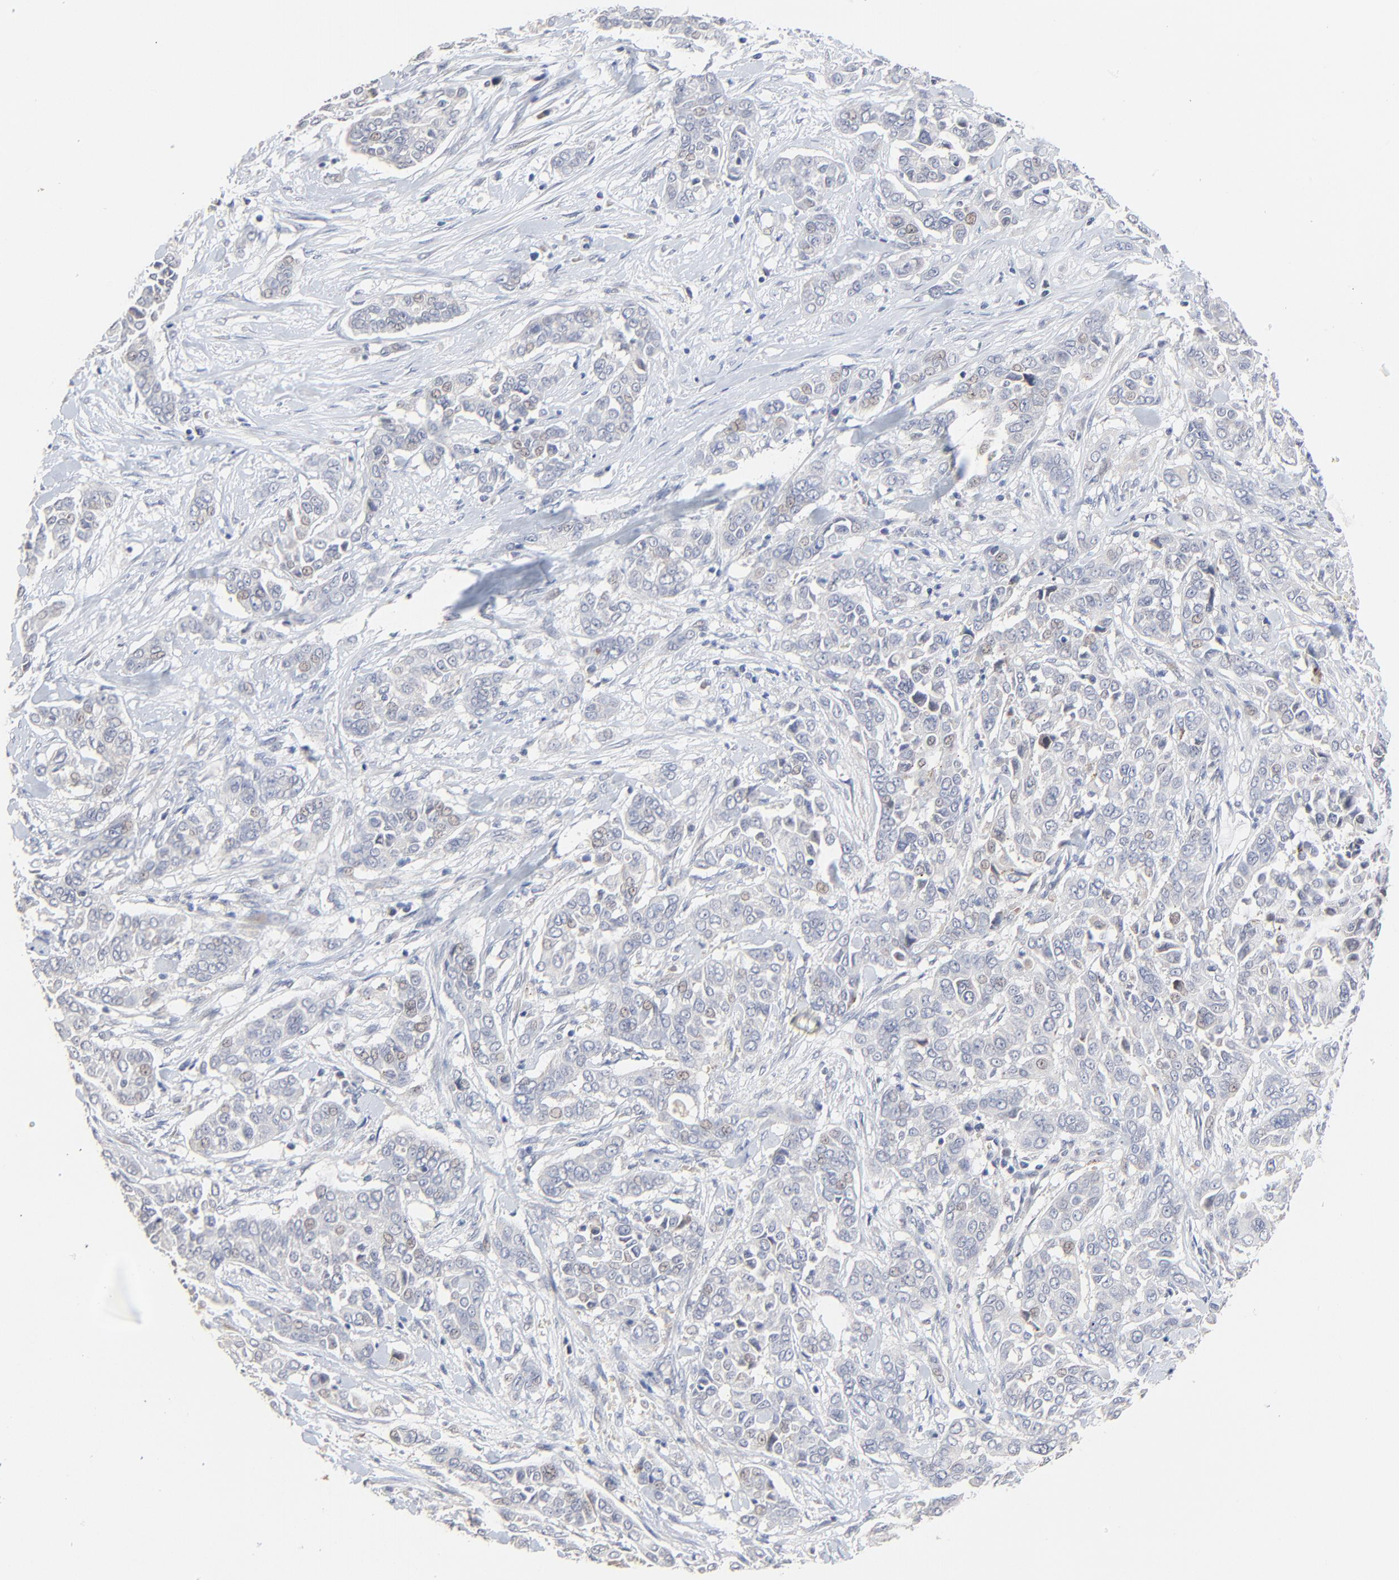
{"staining": {"intensity": "weak", "quantity": "<25%", "location": "nuclear"}, "tissue": "pancreatic cancer", "cell_type": "Tumor cells", "image_type": "cancer", "snomed": [{"axis": "morphology", "description": "Adenocarcinoma, NOS"}, {"axis": "topography", "description": "Pancreas"}], "caption": "An image of human pancreatic cancer (adenocarcinoma) is negative for staining in tumor cells.", "gene": "FANCB", "patient": {"sex": "female", "age": 52}}